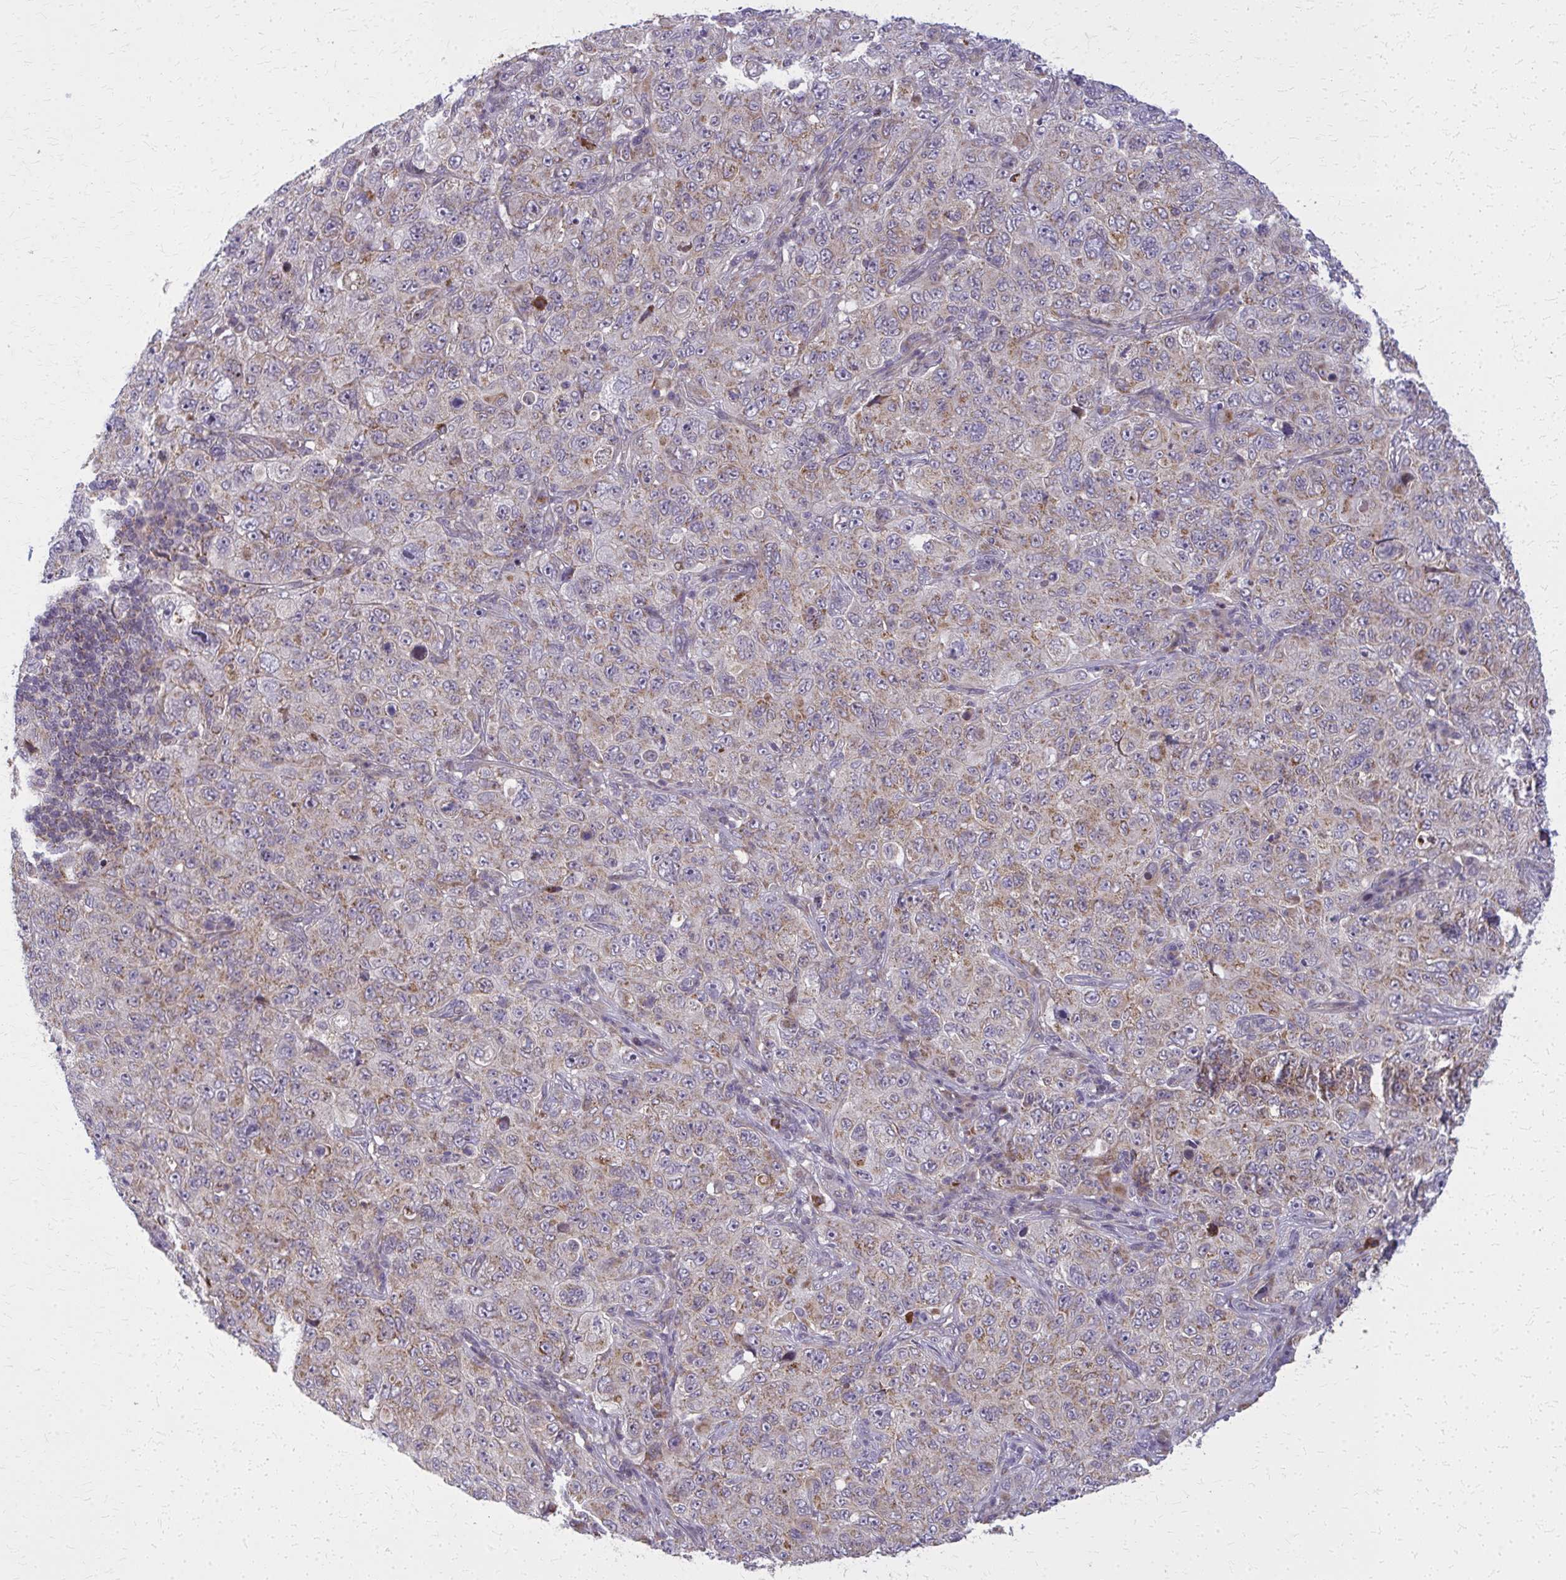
{"staining": {"intensity": "moderate", "quantity": "25%-75%", "location": "cytoplasmic/membranous"}, "tissue": "pancreatic cancer", "cell_type": "Tumor cells", "image_type": "cancer", "snomed": [{"axis": "morphology", "description": "Adenocarcinoma, NOS"}, {"axis": "topography", "description": "Pancreas"}], "caption": "Human pancreatic adenocarcinoma stained with a protein marker exhibits moderate staining in tumor cells.", "gene": "MCCC1", "patient": {"sex": "male", "age": 68}}